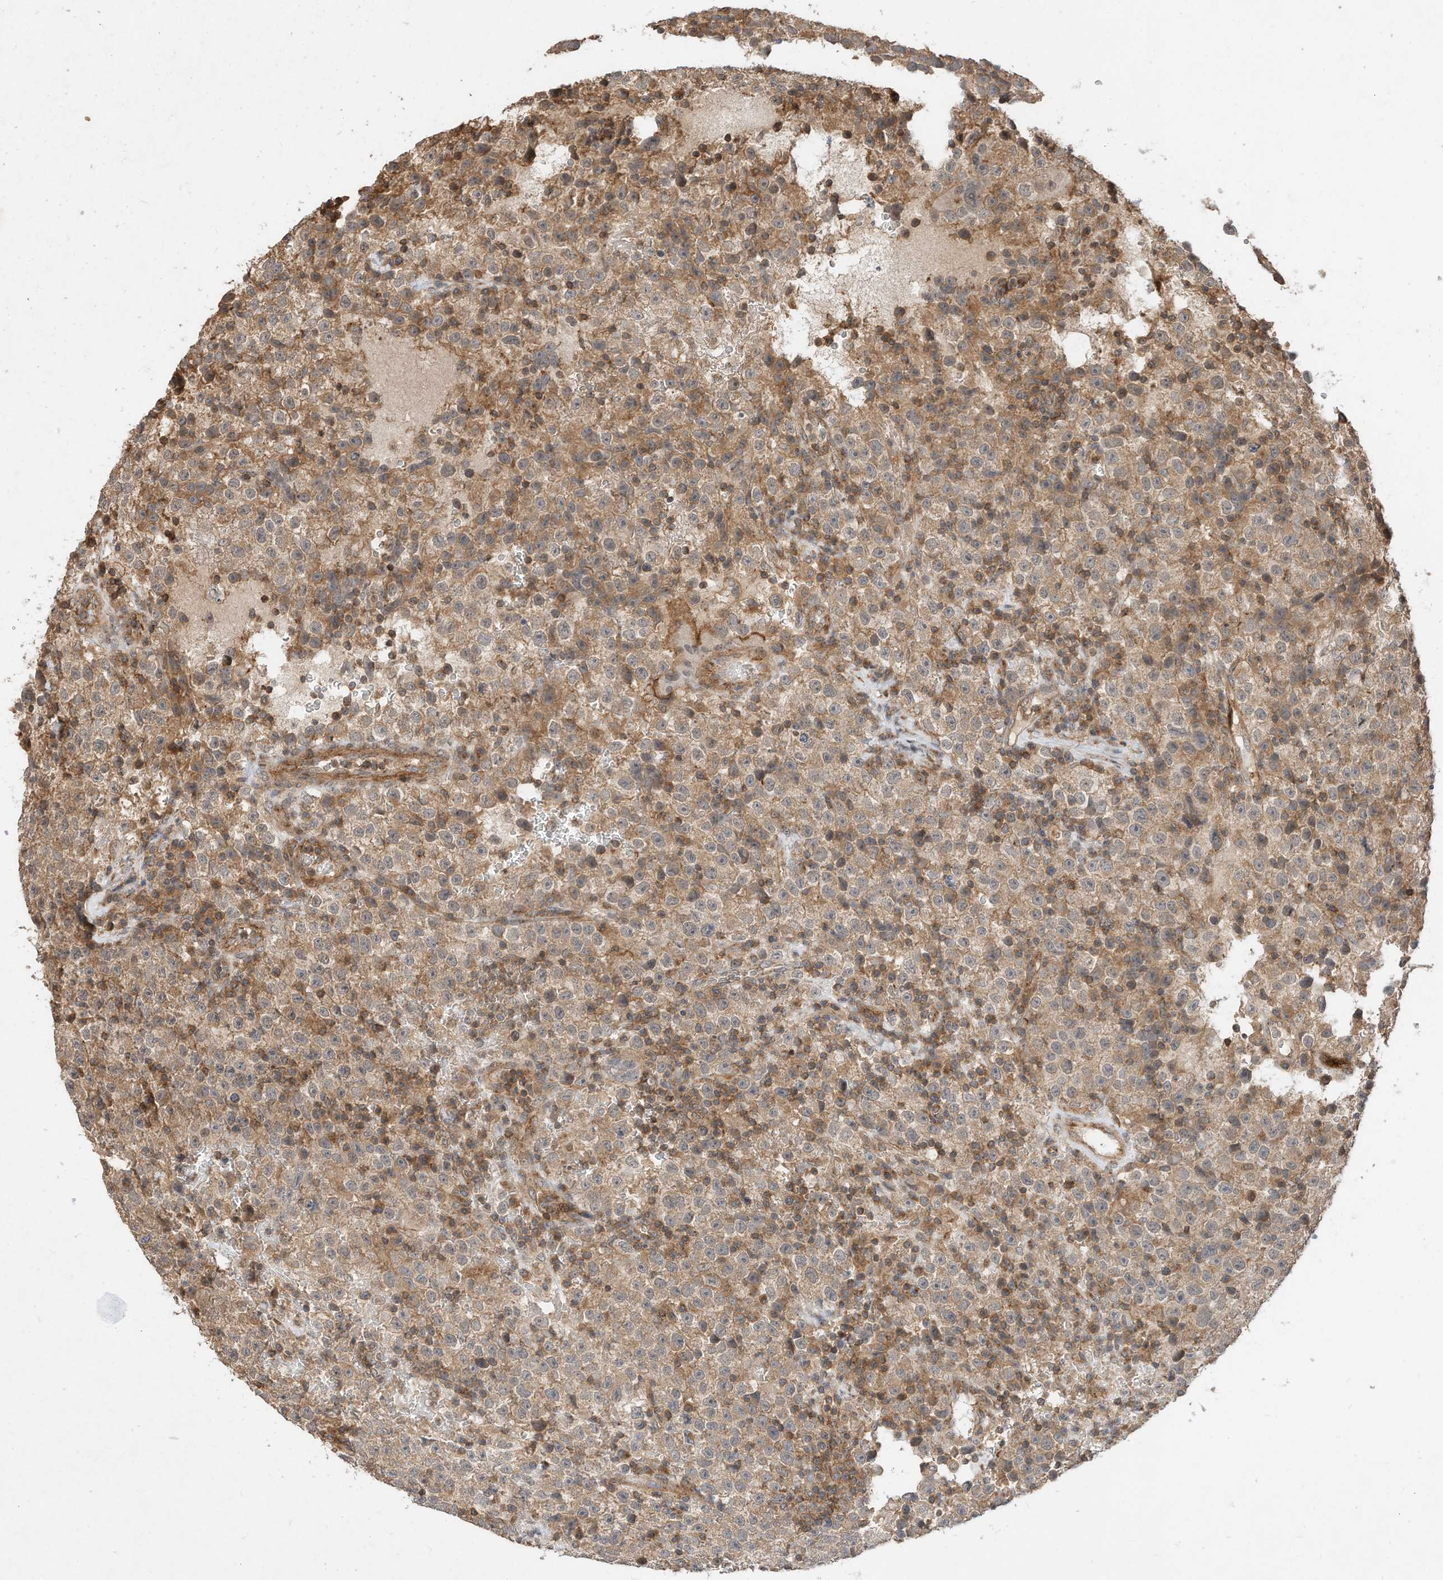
{"staining": {"intensity": "weak", "quantity": "25%-75%", "location": "cytoplasmic/membranous"}, "tissue": "testis cancer", "cell_type": "Tumor cells", "image_type": "cancer", "snomed": [{"axis": "morphology", "description": "Seminoma, NOS"}, {"axis": "topography", "description": "Testis"}], "caption": "Human seminoma (testis) stained for a protein (brown) displays weak cytoplasmic/membranous positive expression in approximately 25%-75% of tumor cells.", "gene": "CPAMD8", "patient": {"sex": "male", "age": 22}}